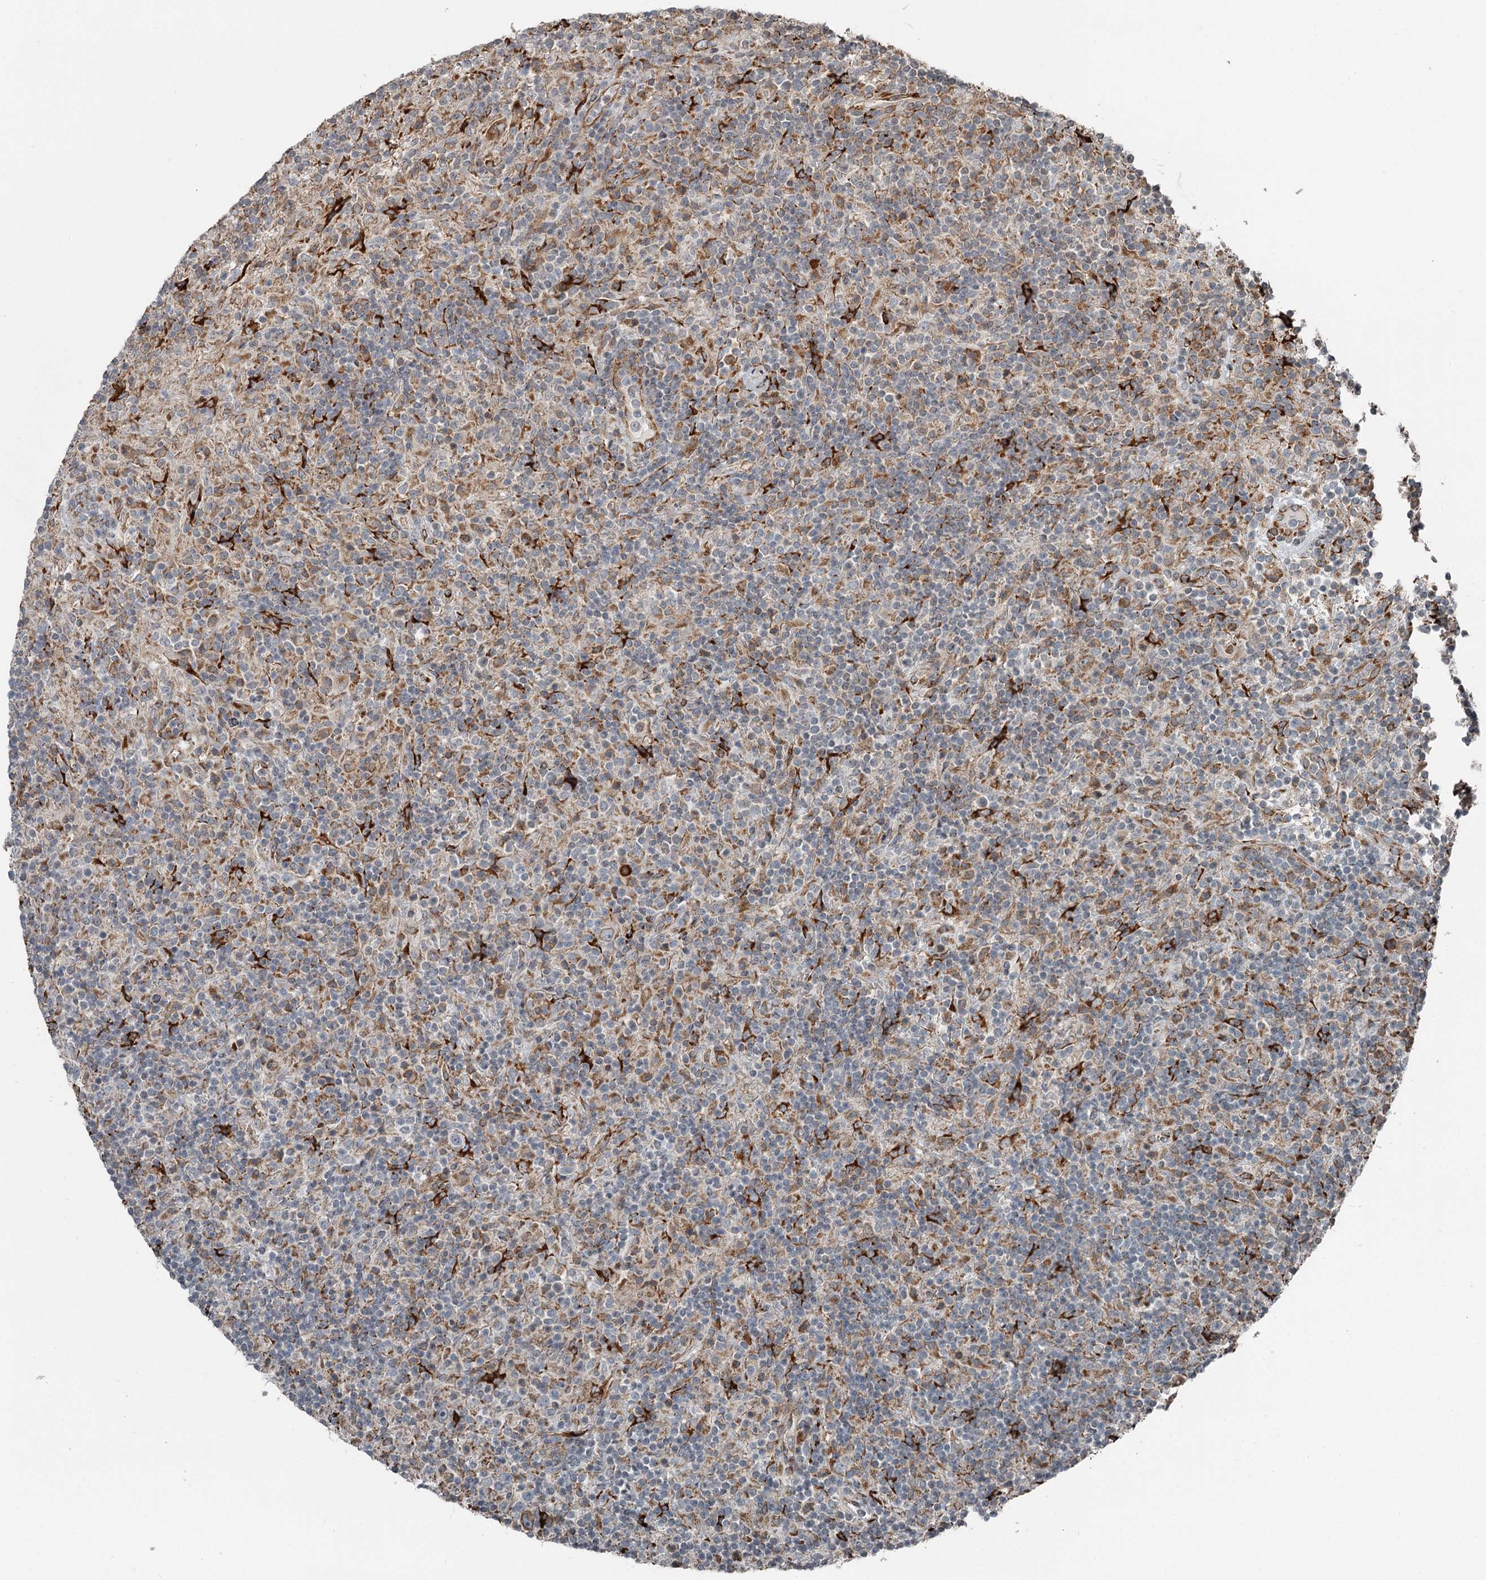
{"staining": {"intensity": "moderate", "quantity": "25%-75%", "location": "cytoplasmic/membranous"}, "tissue": "lymphoma", "cell_type": "Tumor cells", "image_type": "cancer", "snomed": [{"axis": "morphology", "description": "Hodgkin's disease, NOS"}, {"axis": "topography", "description": "Lymph node"}], "caption": "Immunohistochemical staining of Hodgkin's disease demonstrates moderate cytoplasmic/membranous protein staining in approximately 25%-75% of tumor cells.", "gene": "RASSF8", "patient": {"sex": "male", "age": 70}}